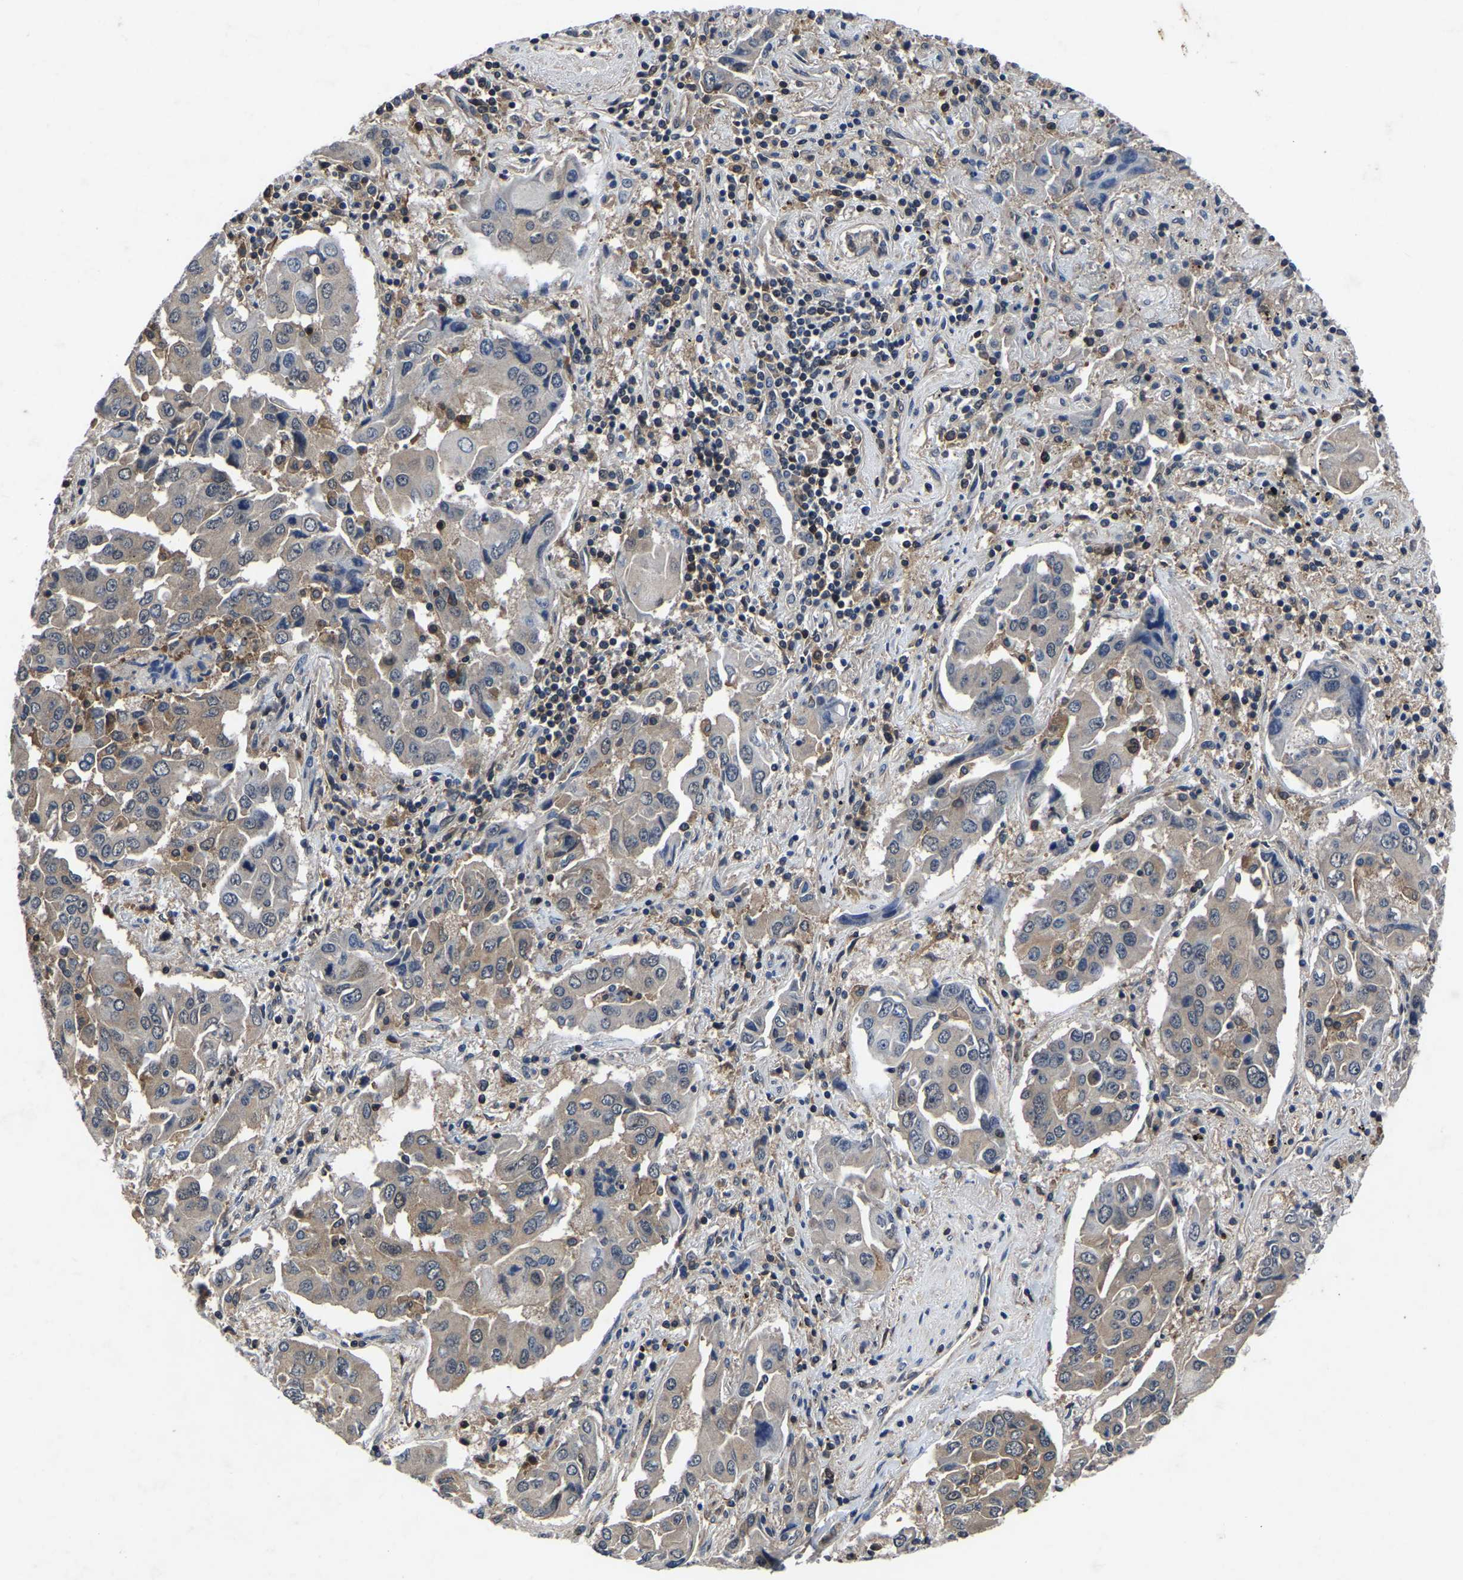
{"staining": {"intensity": "weak", "quantity": ">75%", "location": "cytoplasmic/membranous"}, "tissue": "lung cancer", "cell_type": "Tumor cells", "image_type": "cancer", "snomed": [{"axis": "morphology", "description": "Adenocarcinoma, NOS"}, {"axis": "topography", "description": "Lung"}], "caption": "Immunohistochemical staining of adenocarcinoma (lung) reveals low levels of weak cytoplasmic/membranous protein positivity in approximately >75% of tumor cells.", "gene": "FGD5", "patient": {"sex": "female", "age": 65}}